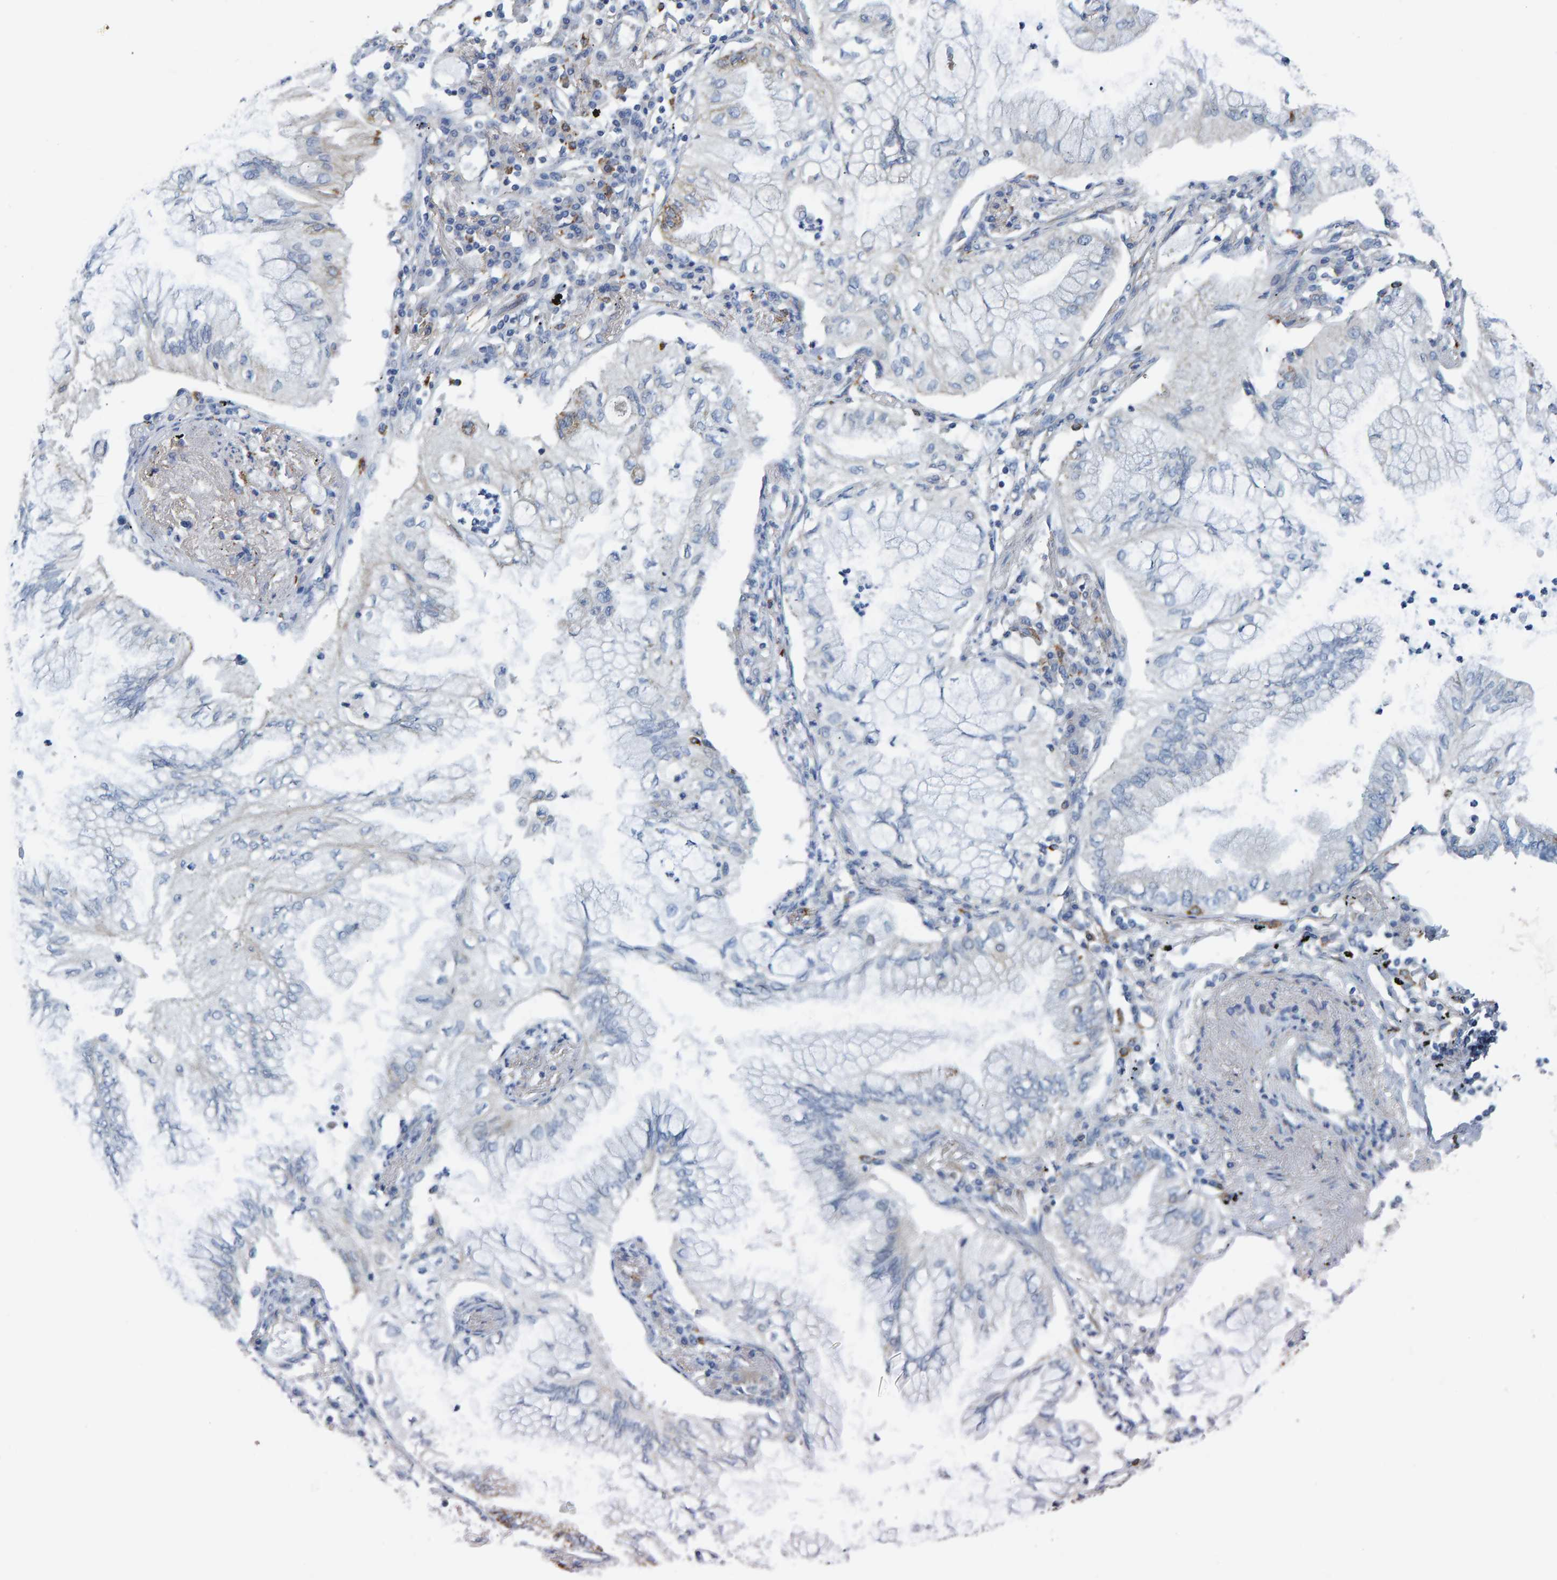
{"staining": {"intensity": "weak", "quantity": "<25%", "location": "cytoplasmic/membranous"}, "tissue": "lung cancer", "cell_type": "Tumor cells", "image_type": "cancer", "snomed": [{"axis": "morphology", "description": "Normal tissue, NOS"}, {"axis": "morphology", "description": "Adenocarcinoma, NOS"}, {"axis": "topography", "description": "Bronchus"}, {"axis": "topography", "description": "Lung"}], "caption": "Tumor cells are negative for protein expression in human lung cancer.", "gene": "LRSAM1", "patient": {"sex": "female", "age": 70}}